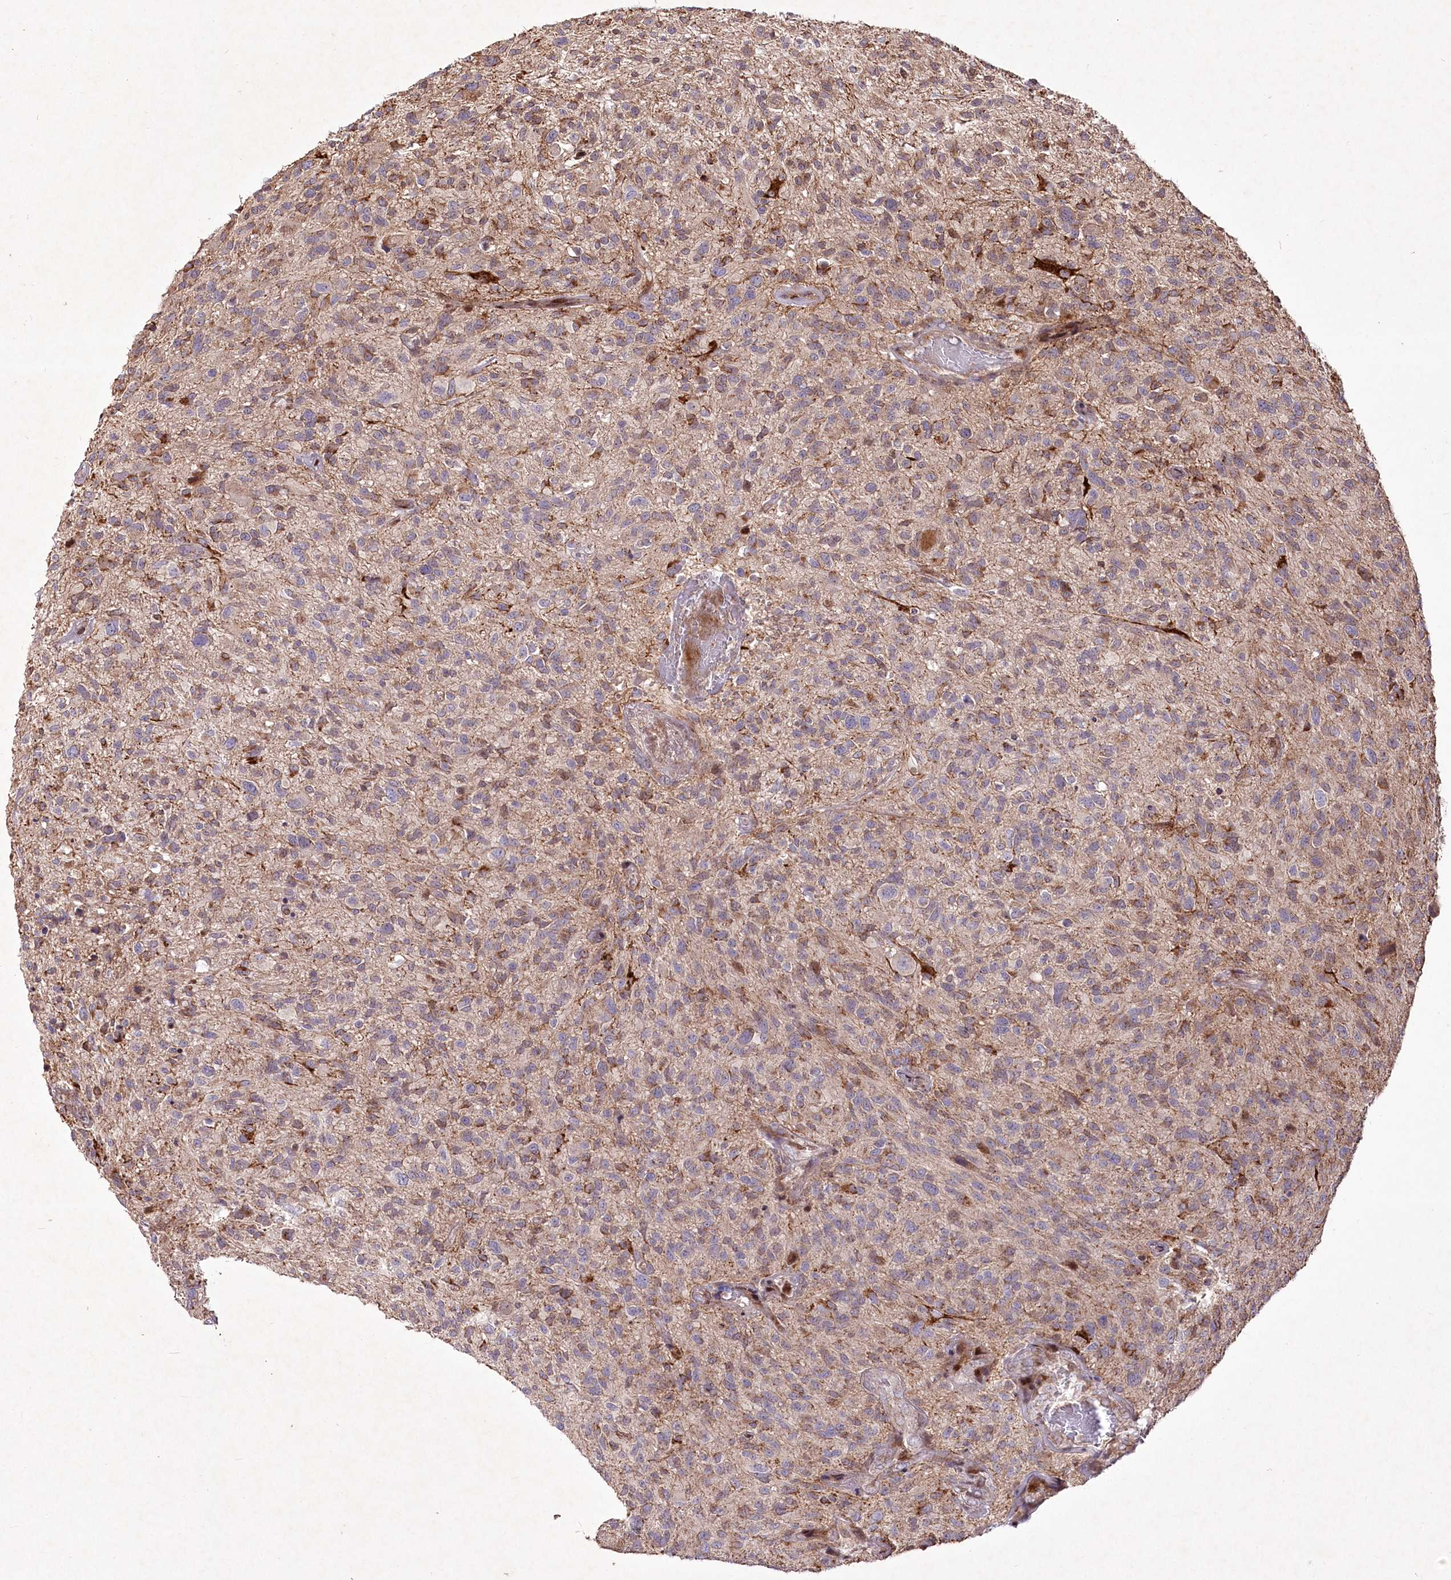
{"staining": {"intensity": "weak", "quantity": "<25%", "location": "cytoplasmic/membranous"}, "tissue": "glioma", "cell_type": "Tumor cells", "image_type": "cancer", "snomed": [{"axis": "morphology", "description": "Glioma, malignant, High grade"}, {"axis": "topography", "description": "Brain"}], "caption": "IHC histopathology image of neoplastic tissue: glioma stained with DAB (3,3'-diaminobenzidine) exhibits no significant protein staining in tumor cells.", "gene": "PSTK", "patient": {"sex": "male", "age": 47}}